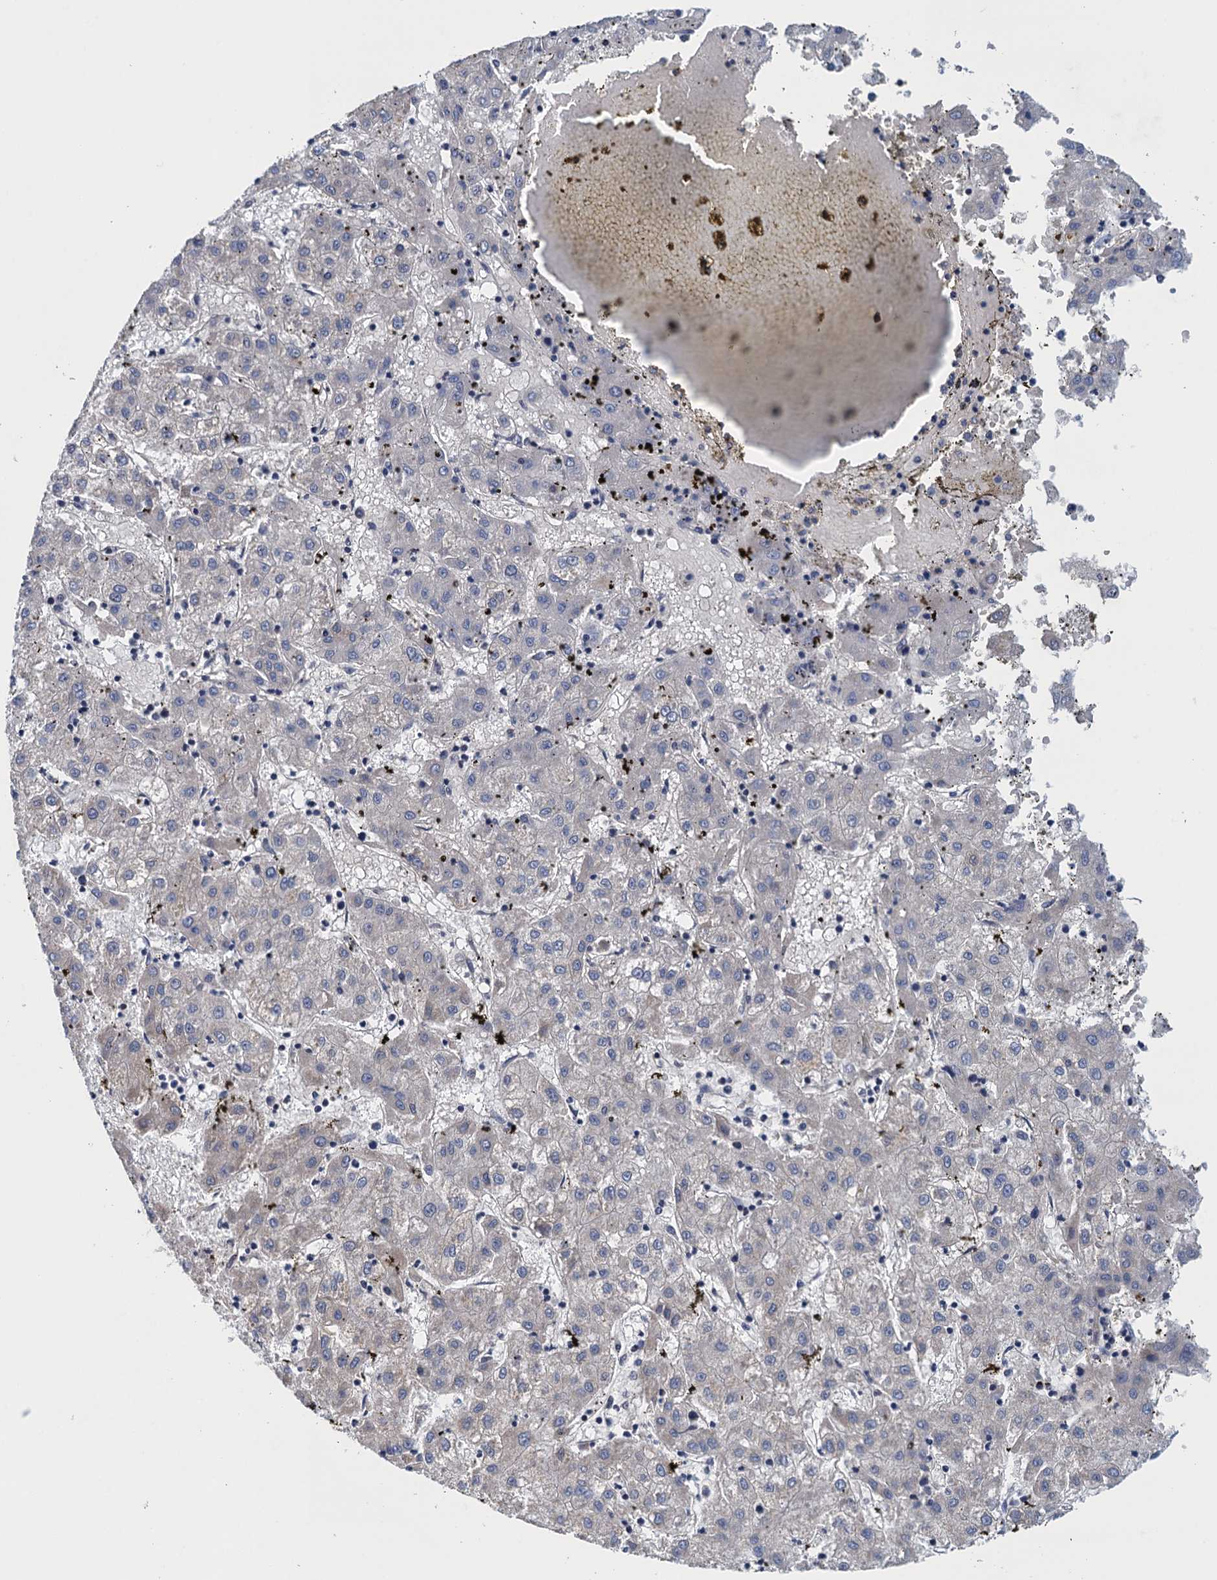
{"staining": {"intensity": "negative", "quantity": "none", "location": "none"}, "tissue": "liver cancer", "cell_type": "Tumor cells", "image_type": "cancer", "snomed": [{"axis": "morphology", "description": "Carcinoma, Hepatocellular, NOS"}, {"axis": "topography", "description": "Liver"}], "caption": "Immunohistochemistry (IHC) photomicrograph of neoplastic tissue: liver cancer (hepatocellular carcinoma) stained with DAB (3,3'-diaminobenzidine) demonstrates no significant protein expression in tumor cells.", "gene": "CTU2", "patient": {"sex": "male", "age": 72}}